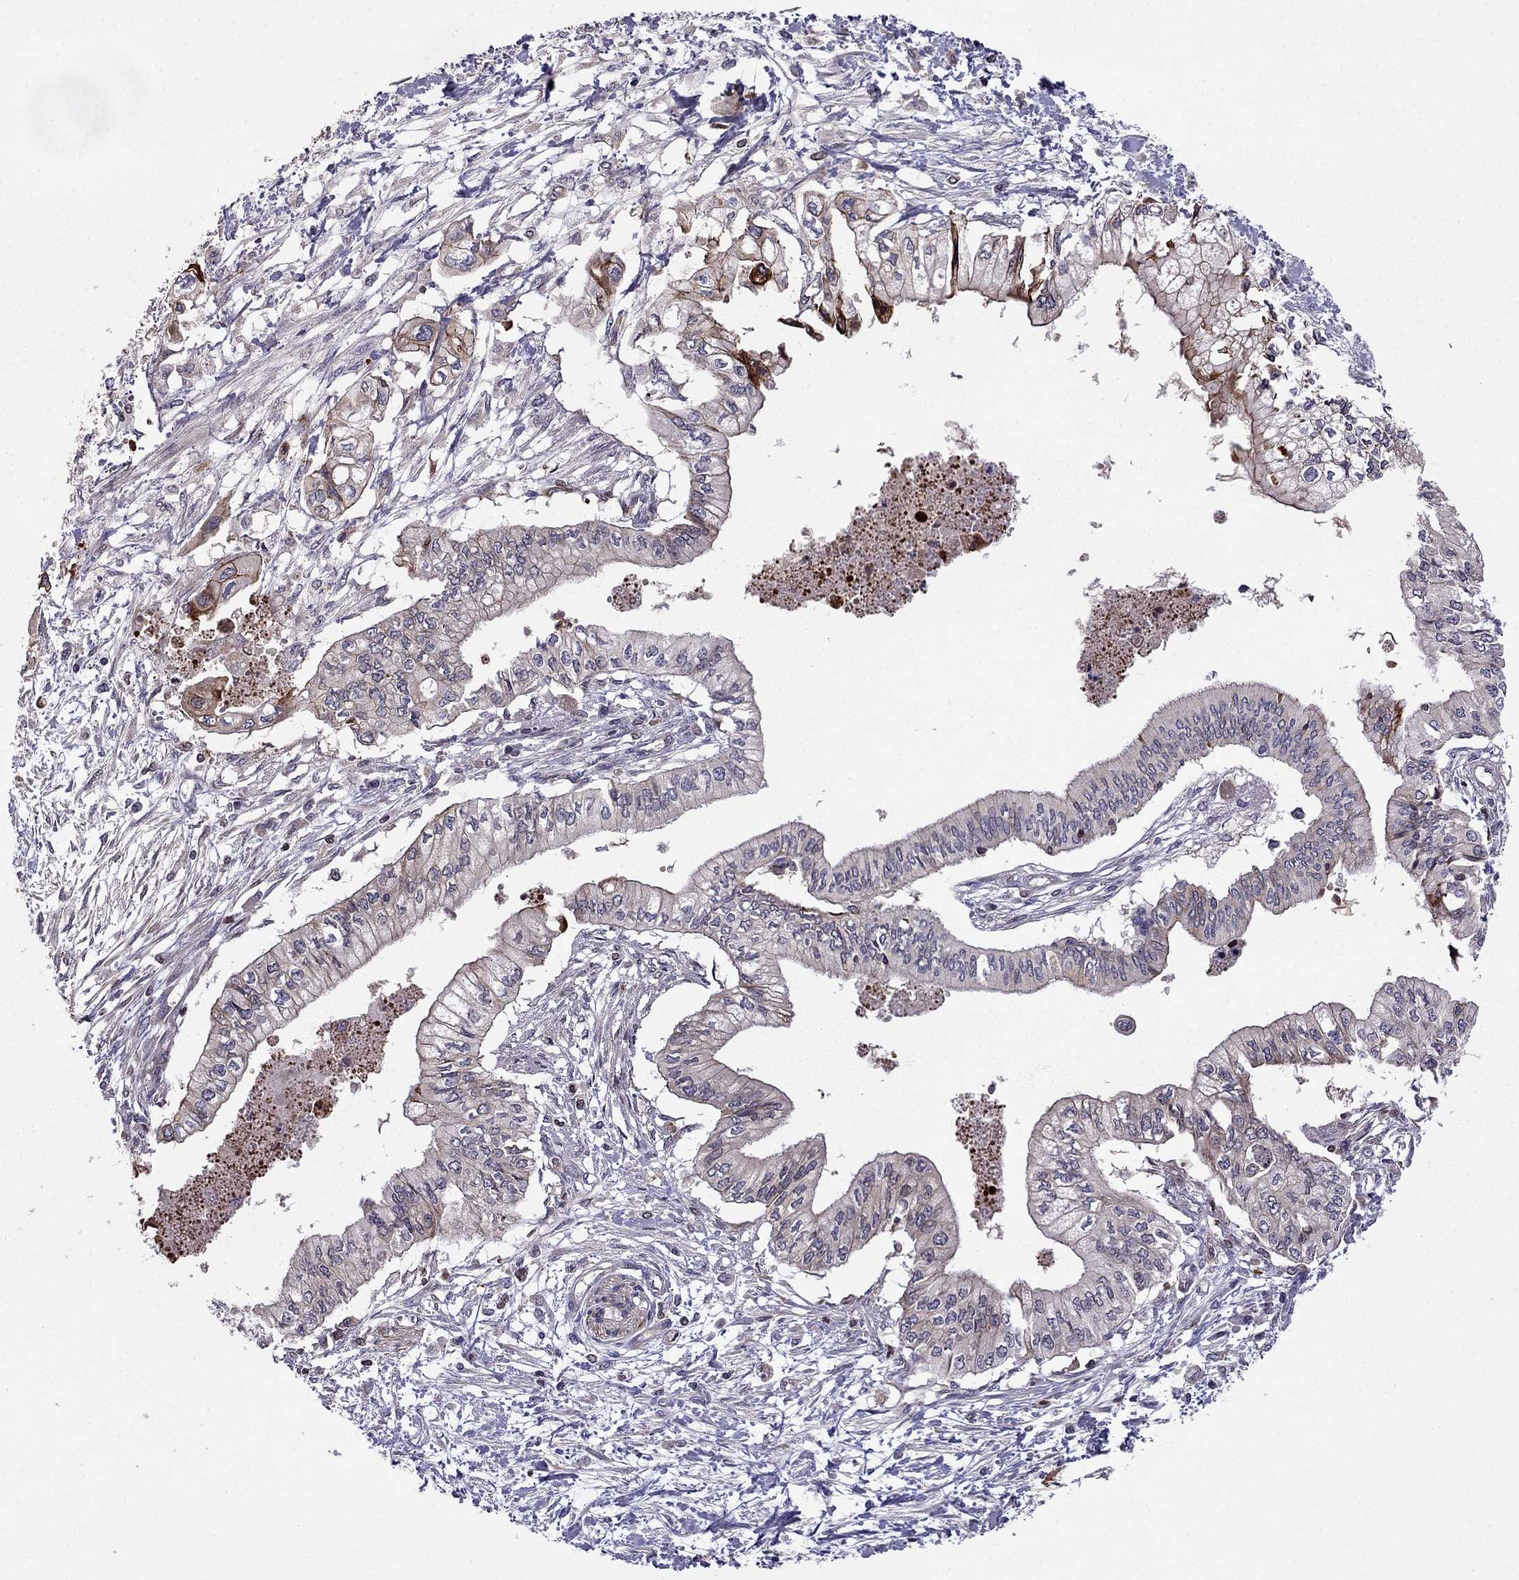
{"staining": {"intensity": "moderate", "quantity": "<25%", "location": "cytoplasmic/membranous"}, "tissue": "pancreatic cancer", "cell_type": "Tumor cells", "image_type": "cancer", "snomed": [{"axis": "morphology", "description": "Adenocarcinoma, NOS"}, {"axis": "topography", "description": "Pancreas"}], "caption": "The image shows immunohistochemical staining of adenocarcinoma (pancreatic). There is moderate cytoplasmic/membranous staining is appreciated in about <25% of tumor cells. The staining was performed using DAB to visualize the protein expression in brown, while the nuclei were stained in blue with hematoxylin (Magnification: 20x).", "gene": "CDC42BPA", "patient": {"sex": "female", "age": 61}}